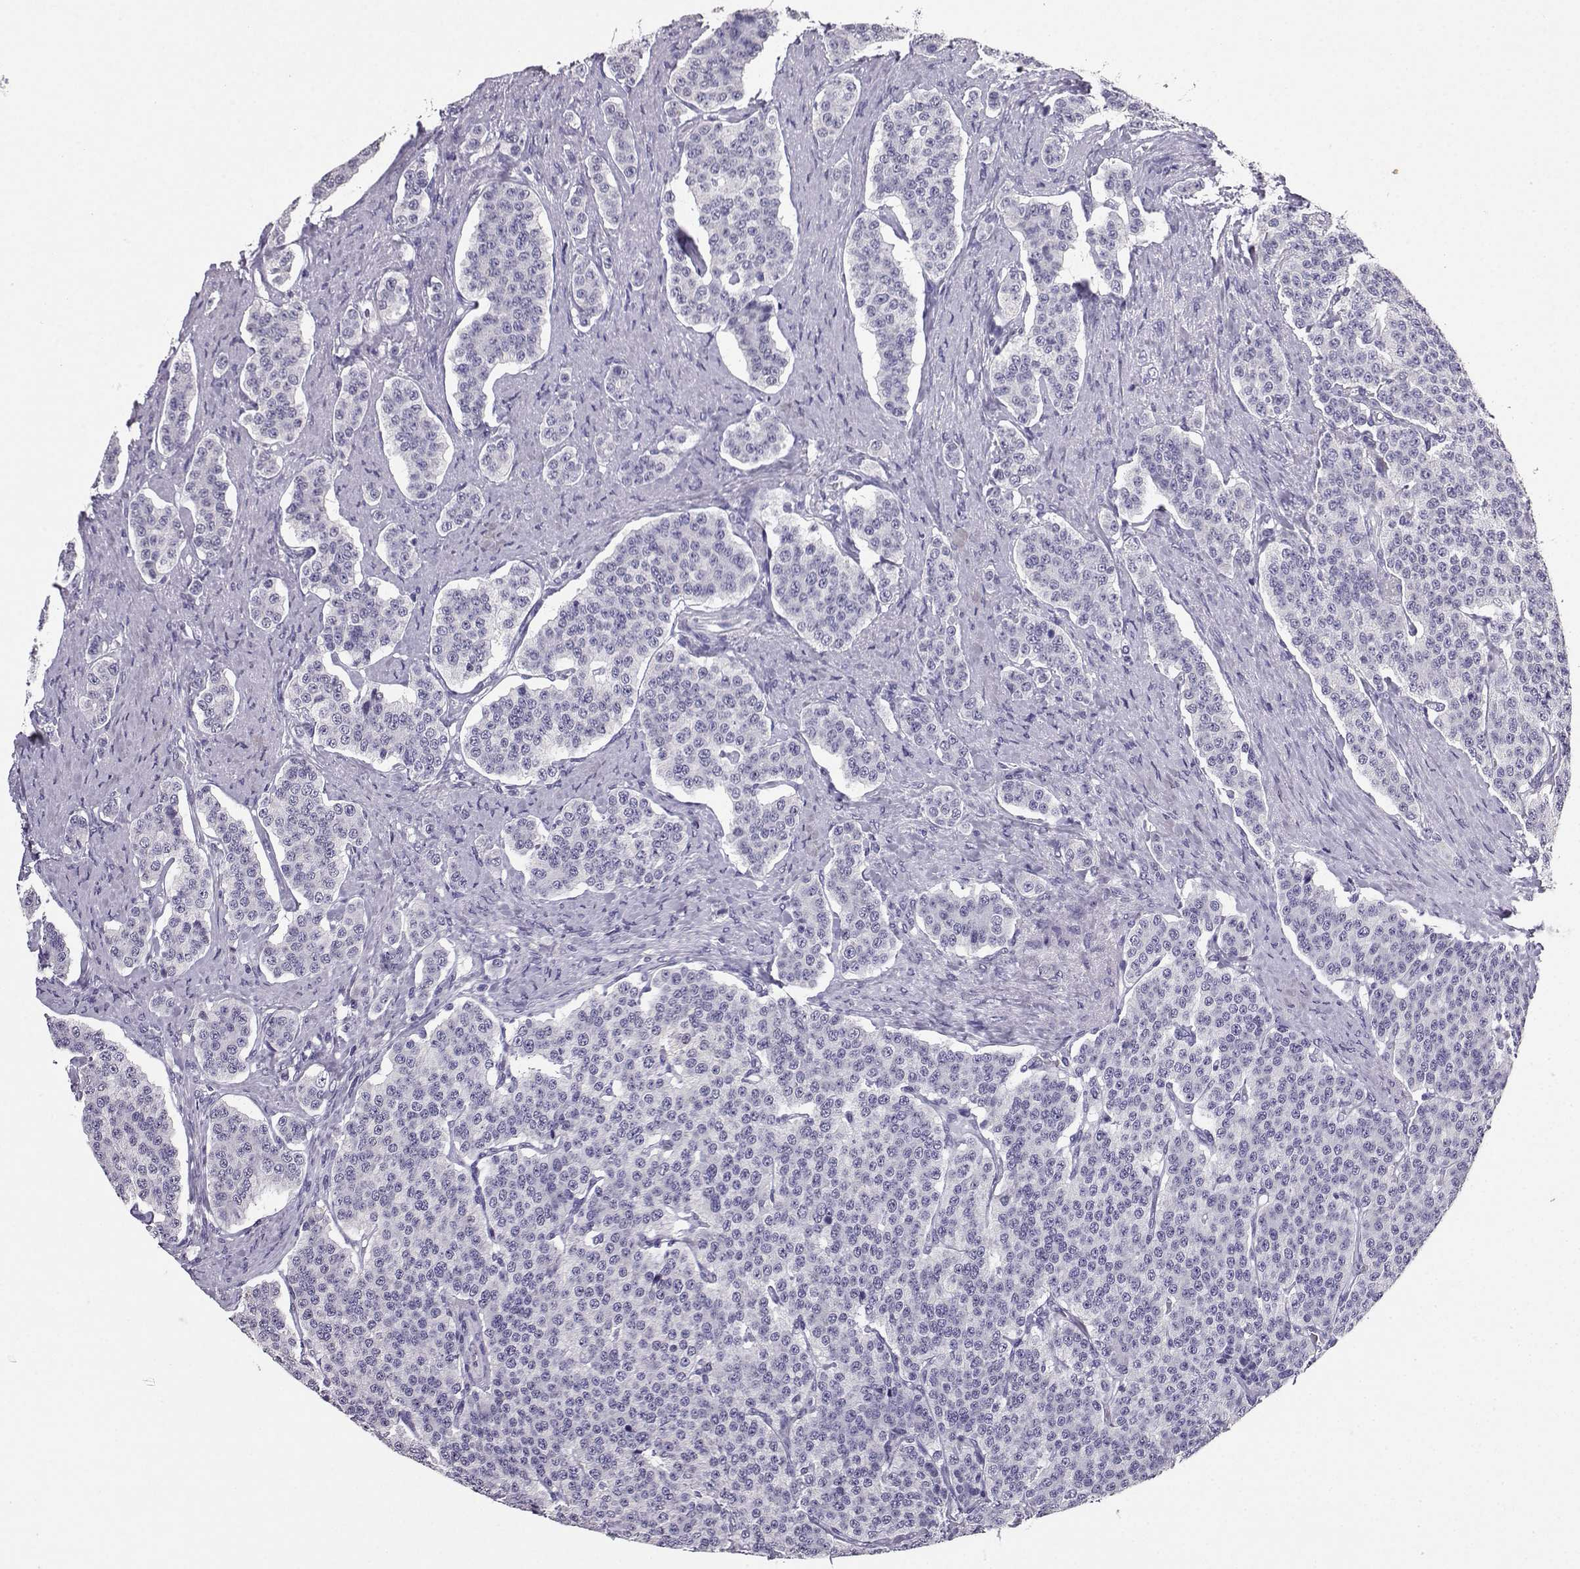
{"staining": {"intensity": "negative", "quantity": "none", "location": "none"}, "tissue": "carcinoid", "cell_type": "Tumor cells", "image_type": "cancer", "snomed": [{"axis": "morphology", "description": "Carcinoid, malignant, NOS"}, {"axis": "topography", "description": "Small intestine"}], "caption": "Micrograph shows no protein expression in tumor cells of carcinoid tissue.", "gene": "SPAG11B", "patient": {"sex": "female", "age": 58}}